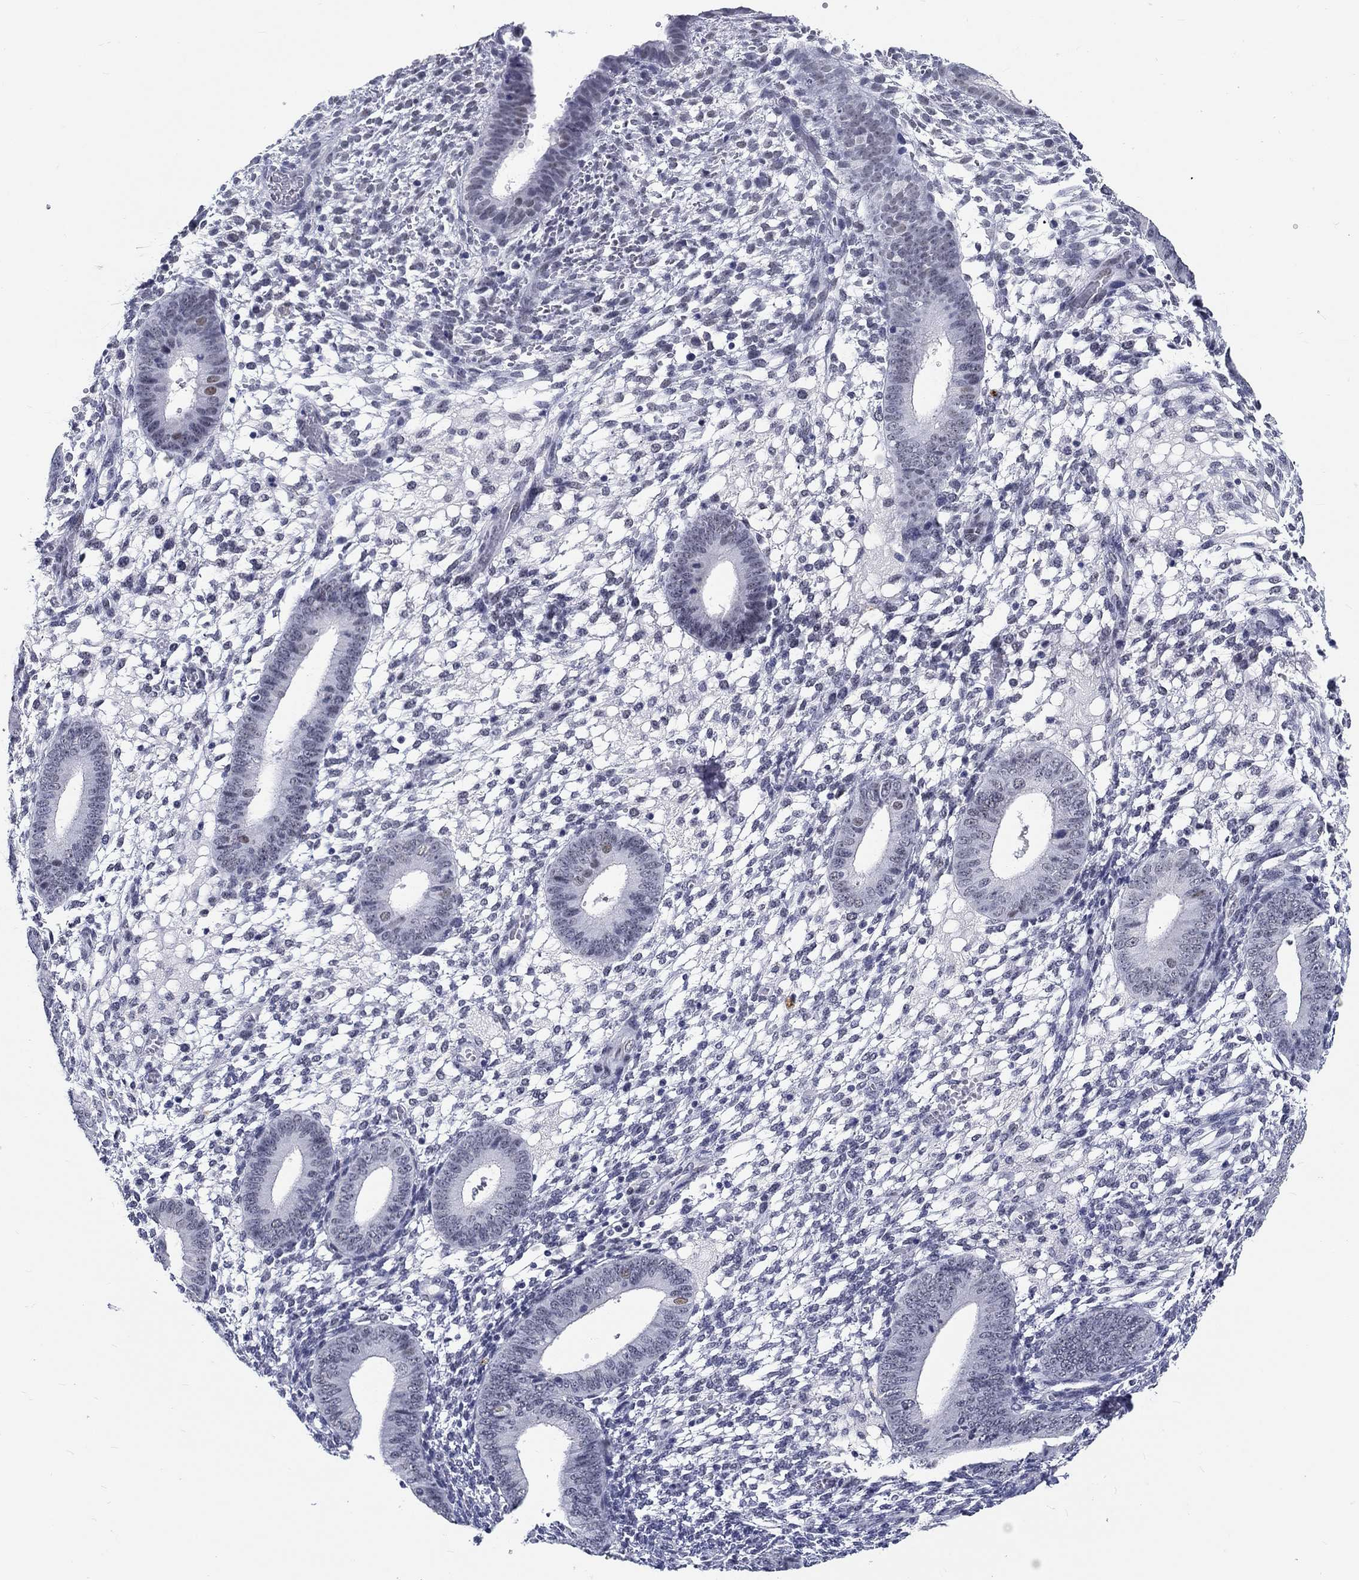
{"staining": {"intensity": "negative", "quantity": "none", "location": "none"}, "tissue": "endometrium", "cell_type": "Cells in endometrial stroma", "image_type": "normal", "snomed": [{"axis": "morphology", "description": "Normal tissue, NOS"}, {"axis": "topography", "description": "Endometrium"}], "caption": "Protein analysis of benign endometrium displays no significant expression in cells in endometrial stroma. (DAB IHC, high magnification).", "gene": "GRIN1", "patient": {"sex": "female", "age": 39}}